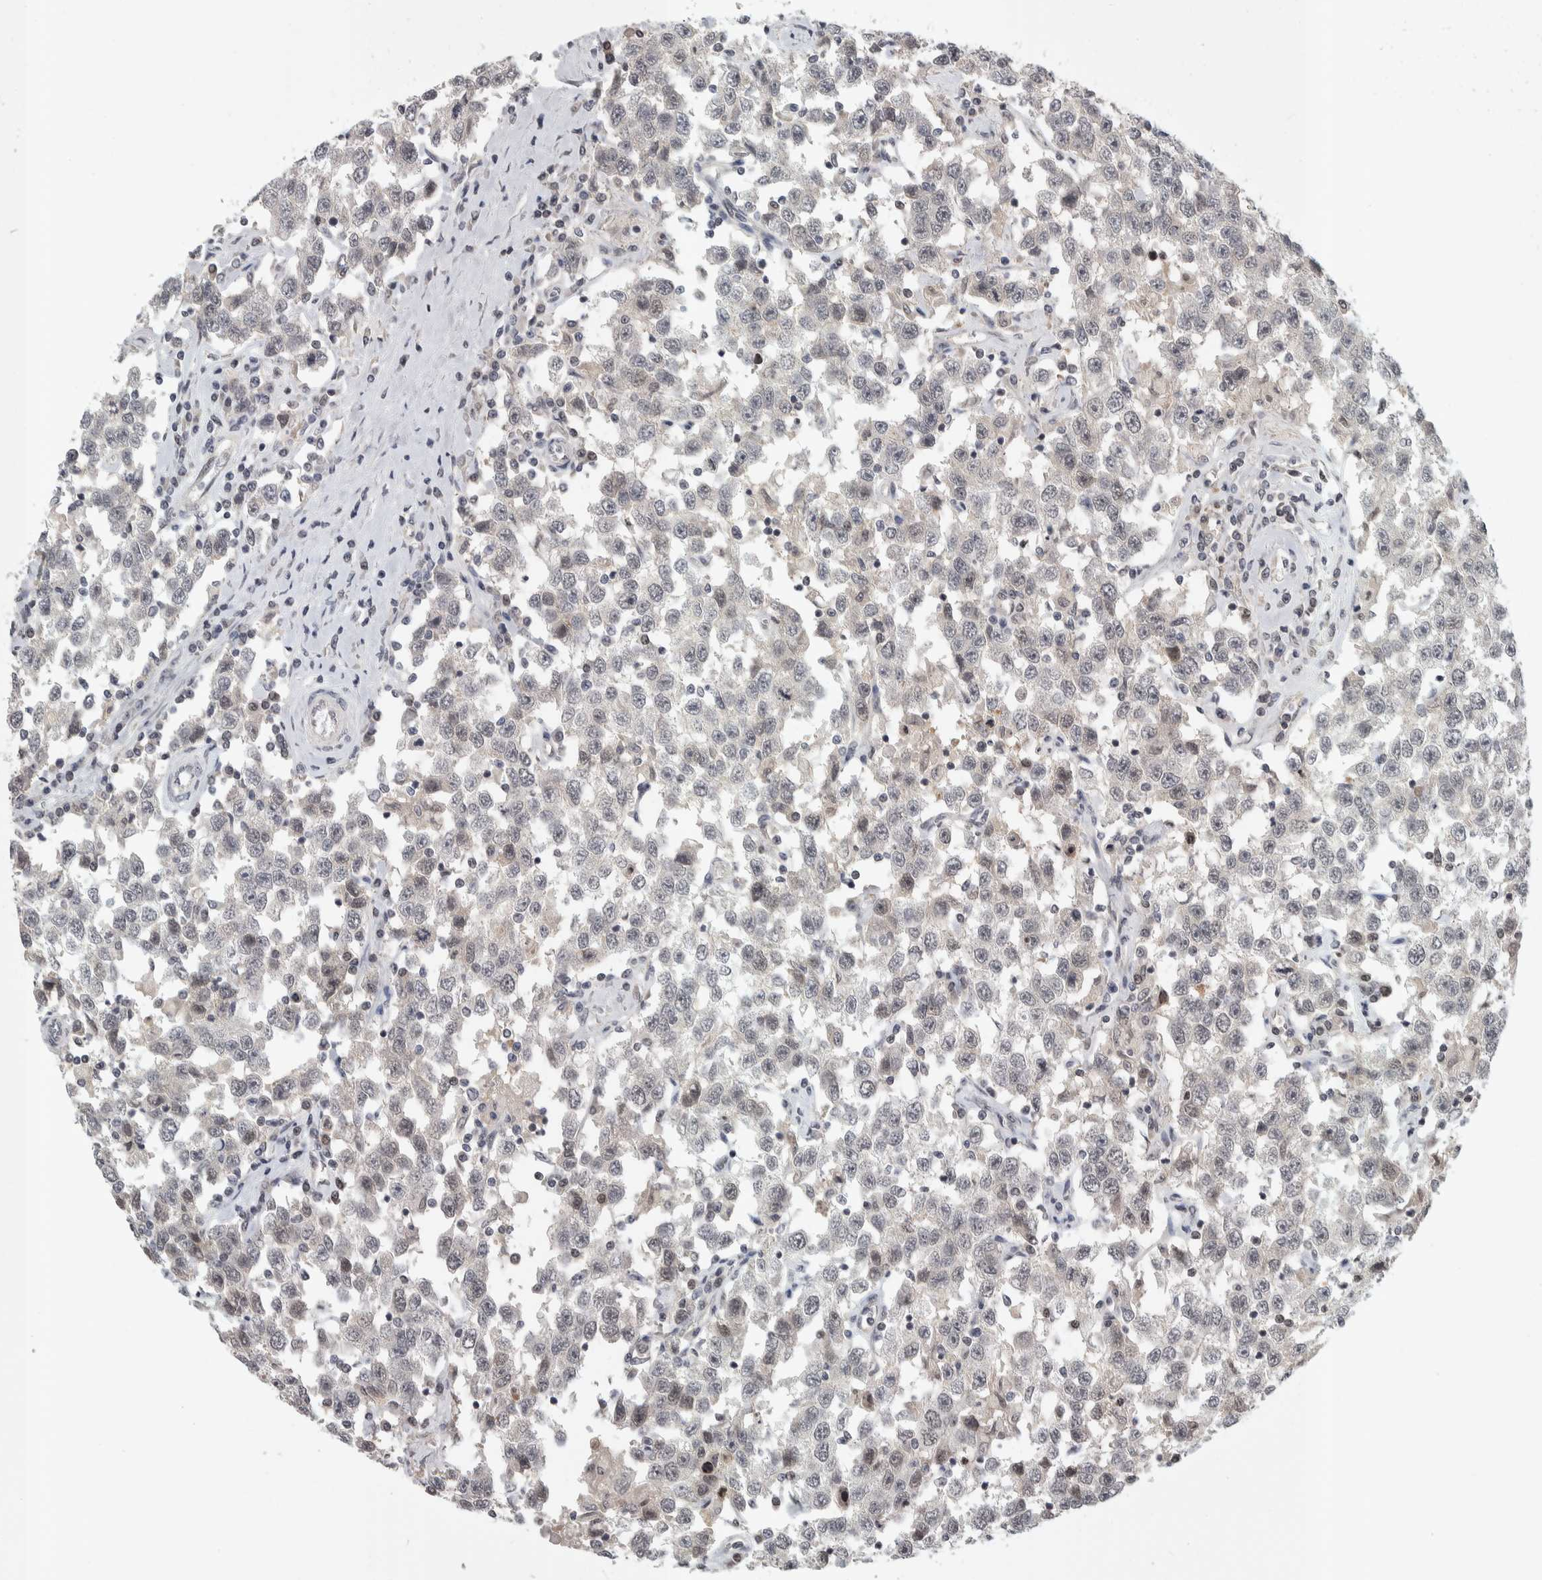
{"staining": {"intensity": "negative", "quantity": "none", "location": "none"}, "tissue": "testis cancer", "cell_type": "Tumor cells", "image_type": "cancer", "snomed": [{"axis": "morphology", "description": "Seminoma, NOS"}, {"axis": "topography", "description": "Testis"}], "caption": "A high-resolution photomicrograph shows immunohistochemistry (IHC) staining of seminoma (testis), which reveals no significant expression in tumor cells.", "gene": "ZSCAN21", "patient": {"sex": "male", "age": 41}}